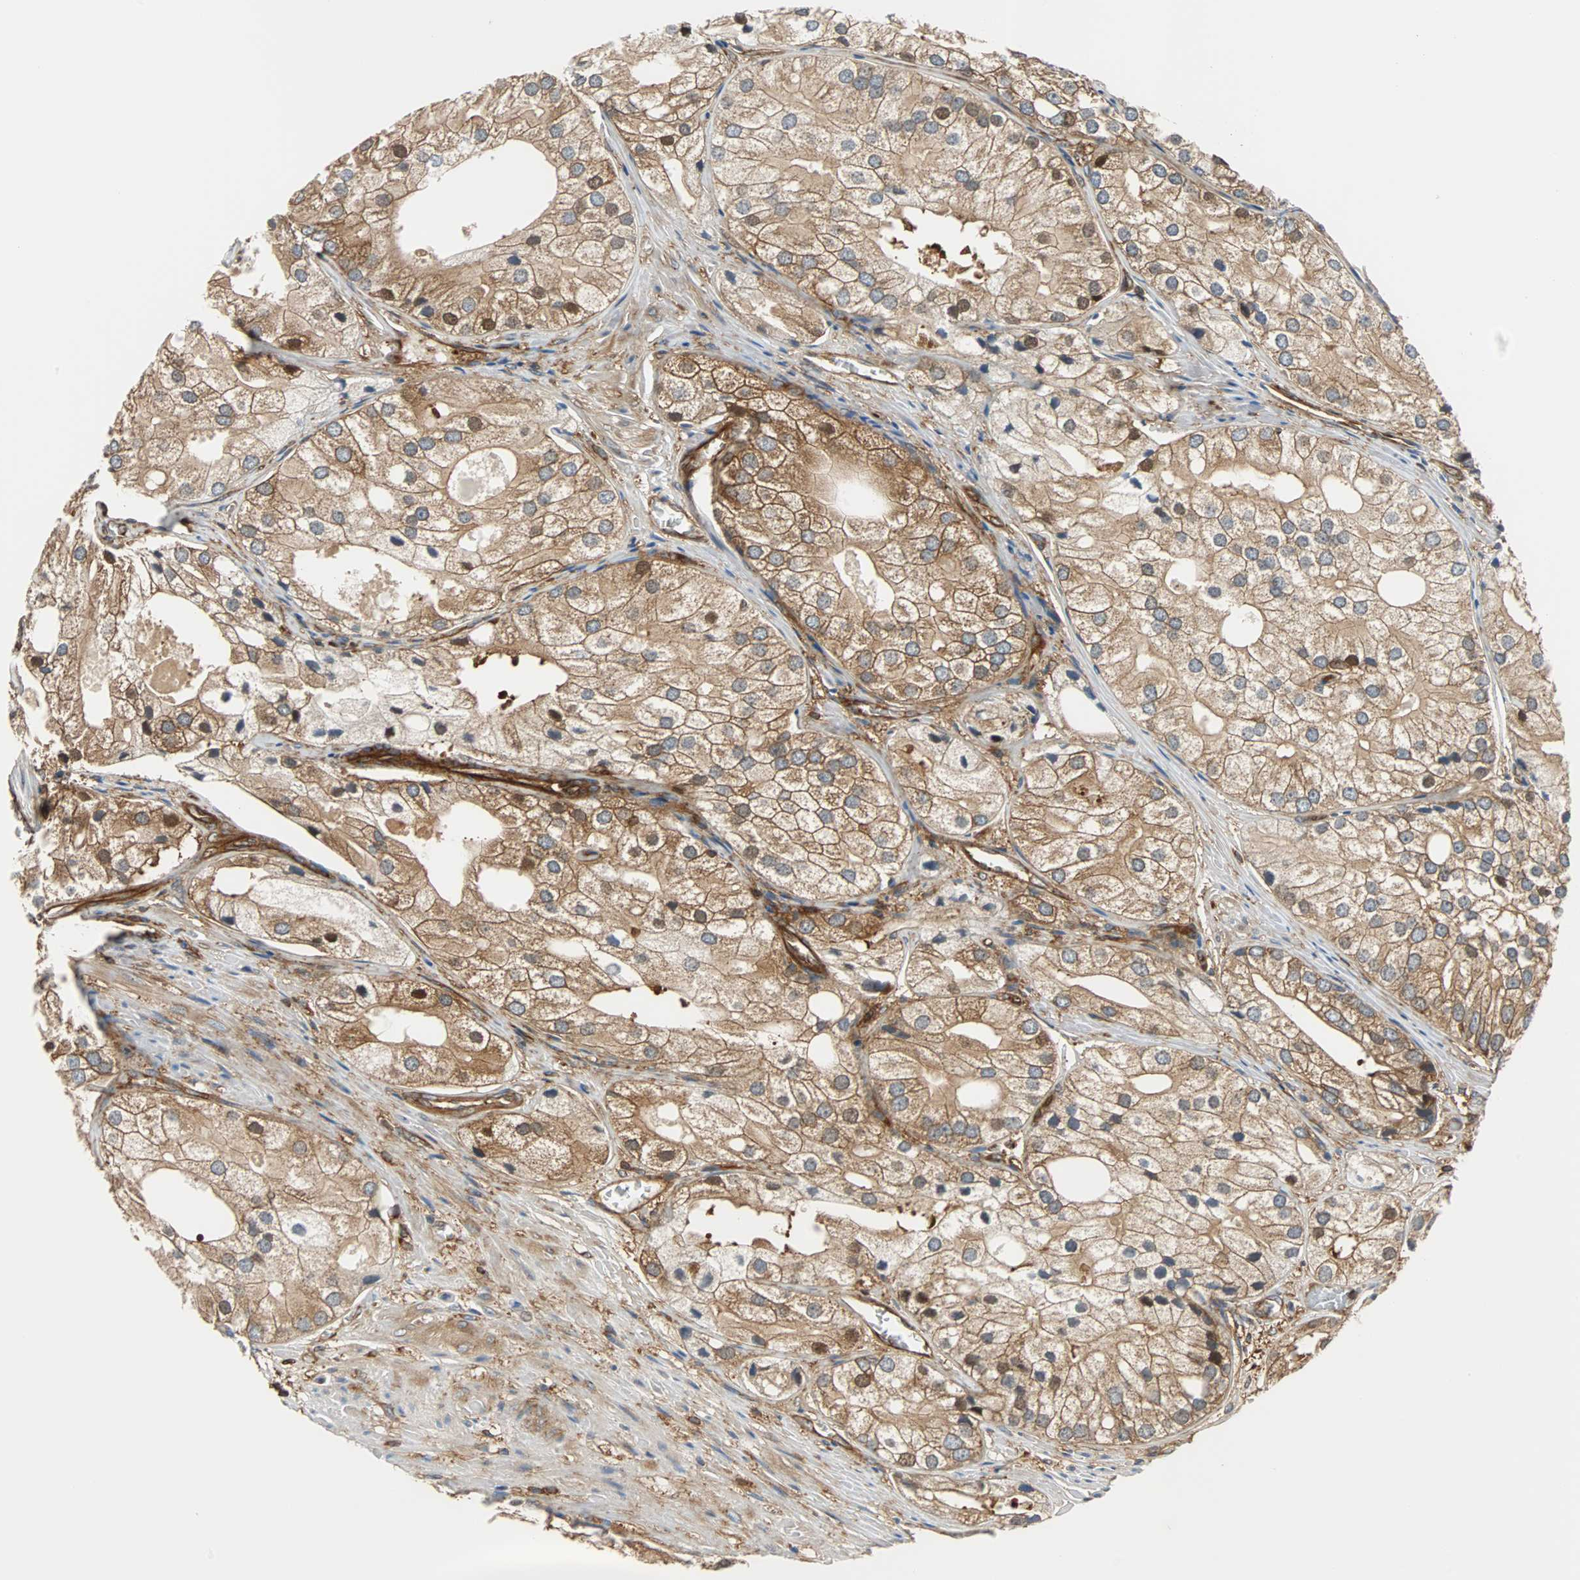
{"staining": {"intensity": "moderate", "quantity": ">75%", "location": "cytoplasmic/membranous"}, "tissue": "prostate cancer", "cell_type": "Tumor cells", "image_type": "cancer", "snomed": [{"axis": "morphology", "description": "Adenocarcinoma, Low grade"}, {"axis": "topography", "description": "Prostate"}], "caption": "A brown stain highlights moderate cytoplasmic/membranous staining of a protein in prostate cancer (low-grade adenocarcinoma) tumor cells.", "gene": "RELA", "patient": {"sex": "male", "age": 69}}